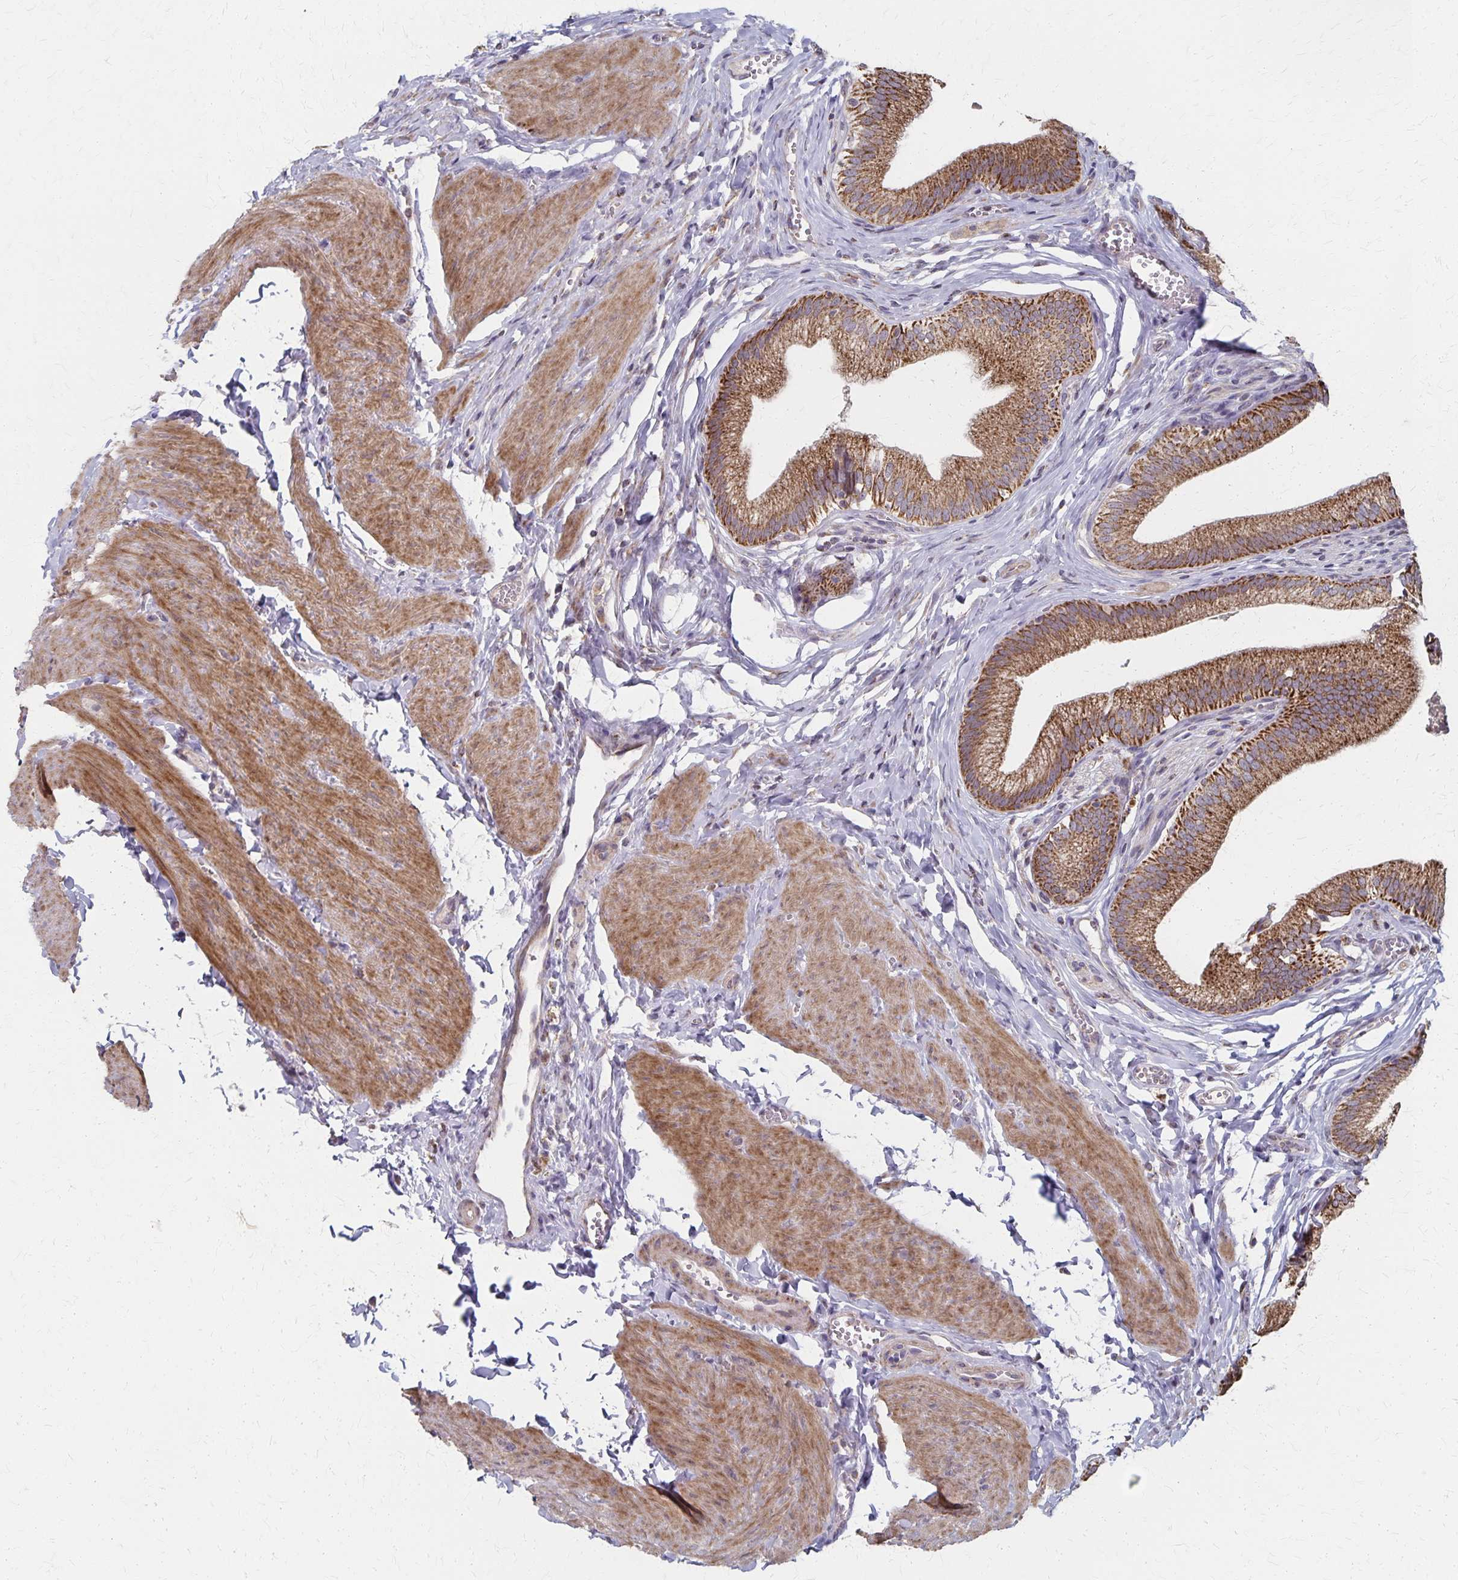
{"staining": {"intensity": "strong", "quantity": ">75%", "location": "cytoplasmic/membranous"}, "tissue": "gallbladder", "cell_type": "Glandular cells", "image_type": "normal", "snomed": [{"axis": "morphology", "description": "Normal tissue, NOS"}, {"axis": "topography", "description": "Gallbladder"}, {"axis": "topography", "description": "Peripheral nerve tissue"}], "caption": "Immunohistochemical staining of unremarkable human gallbladder displays strong cytoplasmic/membranous protein staining in about >75% of glandular cells.", "gene": "DYRK4", "patient": {"sex": "male", "age": 17}}